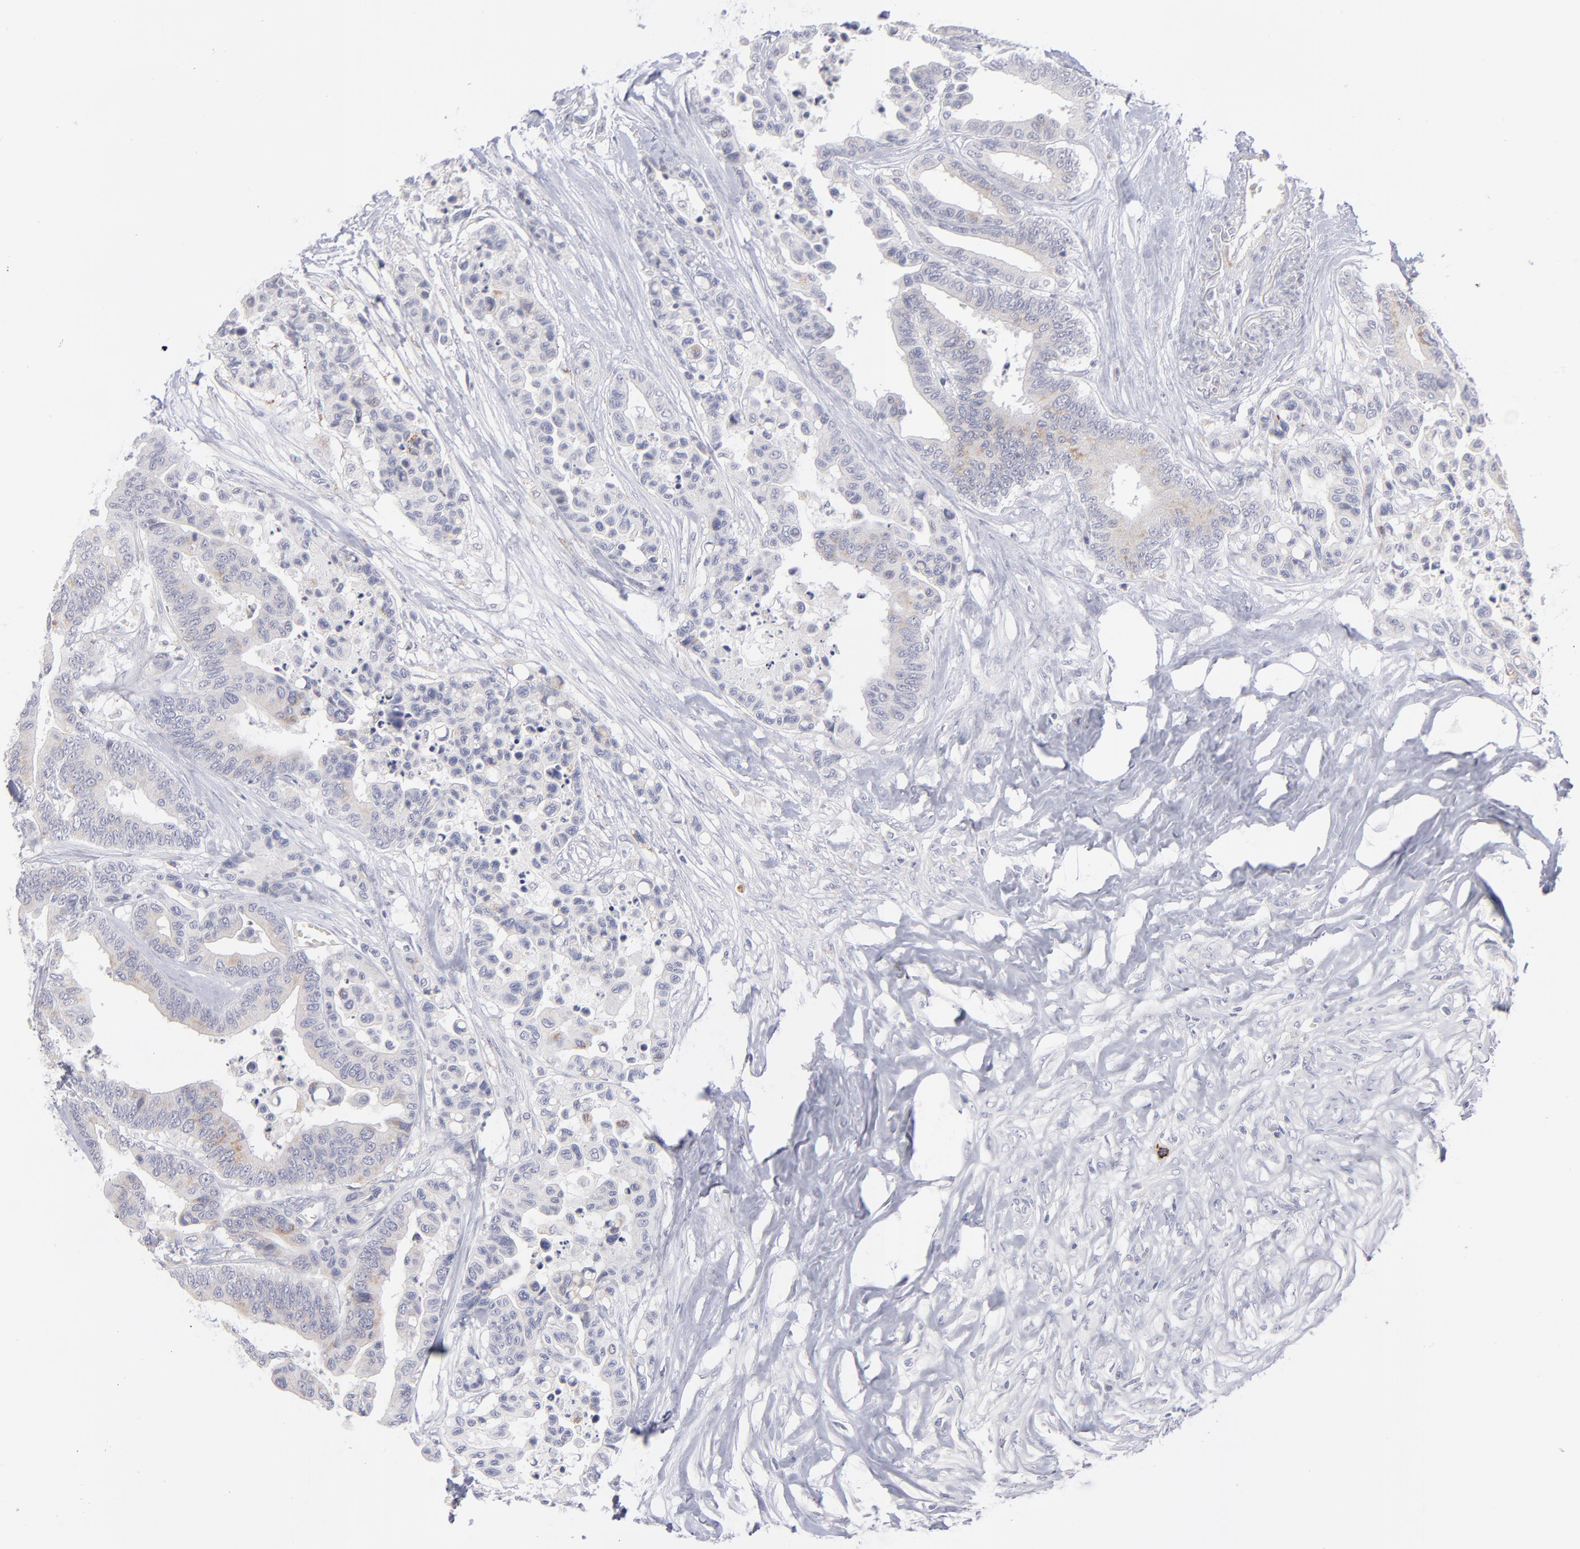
{"staining": {"intensity": "weak", "quantity": "25%-75%", "location": "cytoplasmic/membranous"}, "tissue": "colorectal cancer", "cell_type": "Tumor cells", "image_type": "cancer", "snomed": [{"axis": "morphology", "description": "Adenocarcinoma, NOS"}, {"axis": "topography", "description": "Colon"}], "caption": "IHC staining of adenocarcinoma (colorectal), which demonstrates low levels of weak cytoplasmic/membranous staining in approximately 25%-75% of tumor cells indicating weak cytoplasmic/membranous protein staining. The staining was performed using DAB (brown) for protein detection and nuclei were counterstained in hematoxylin (blue).", "gene": "MTHFD2", "patient": {"sex": "male", "age": 82}}